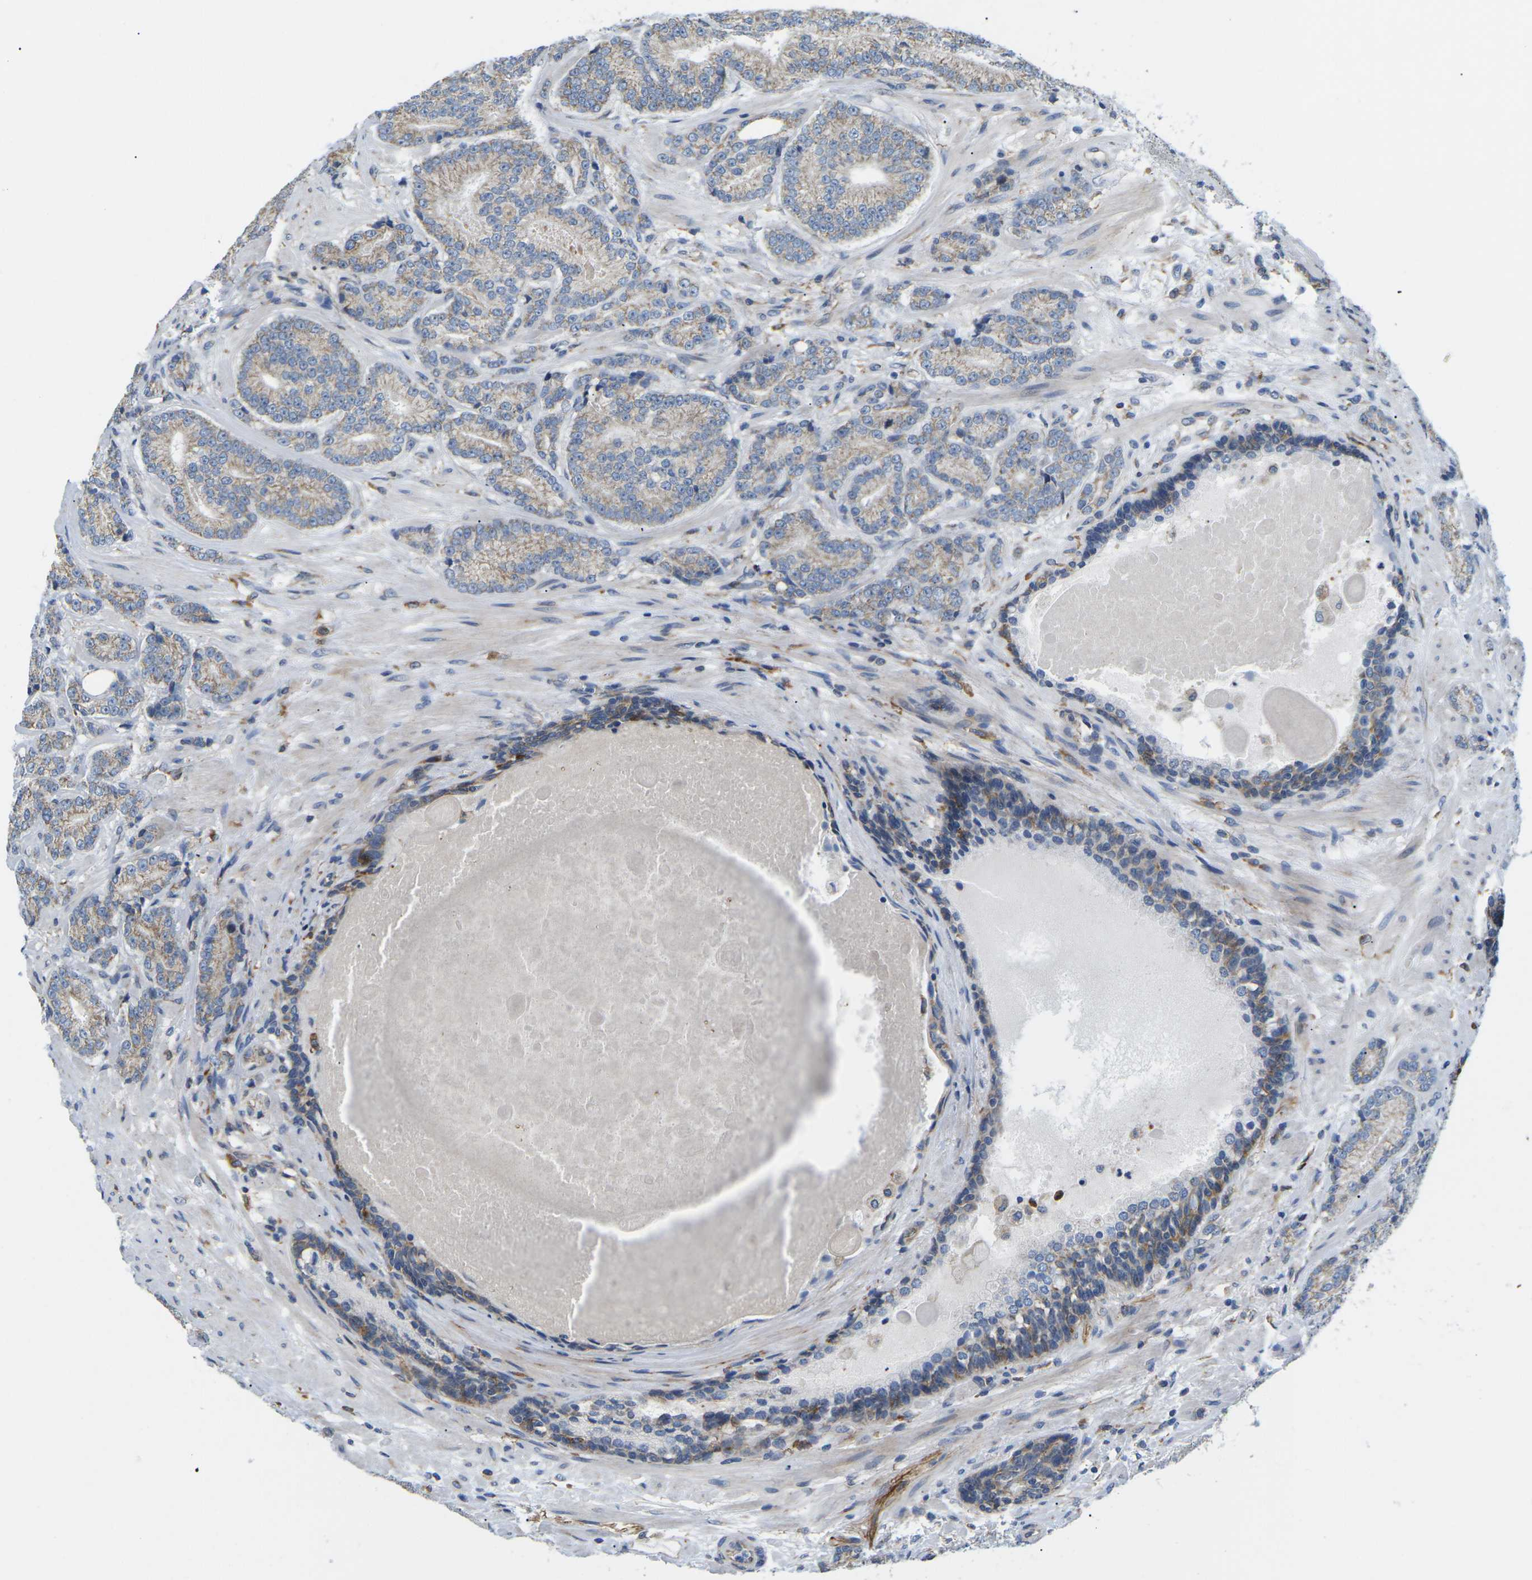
{"staining": {"intensity": "weak", "quantity": ">75%", "location": "cytoplasmic/membranous"}, "tissue": "prostate cancer", "cell_type": "Tumor cells", "image_type": "cancer", "snomed": [{"axis": "morphology", "description": "Adenocarcinoma, High grade"}, {"axis": "topography", "description": "Prostate"}], "caption": "Weak cytoplasmic/membranous staining is present in approximately >75% of tumor cells in prostate cancer (high-grade adenocarcinoma). Nuclei are stained in blue.", "gene": "TMEFF2", "patient": {"sex": "male", "age": 61}}